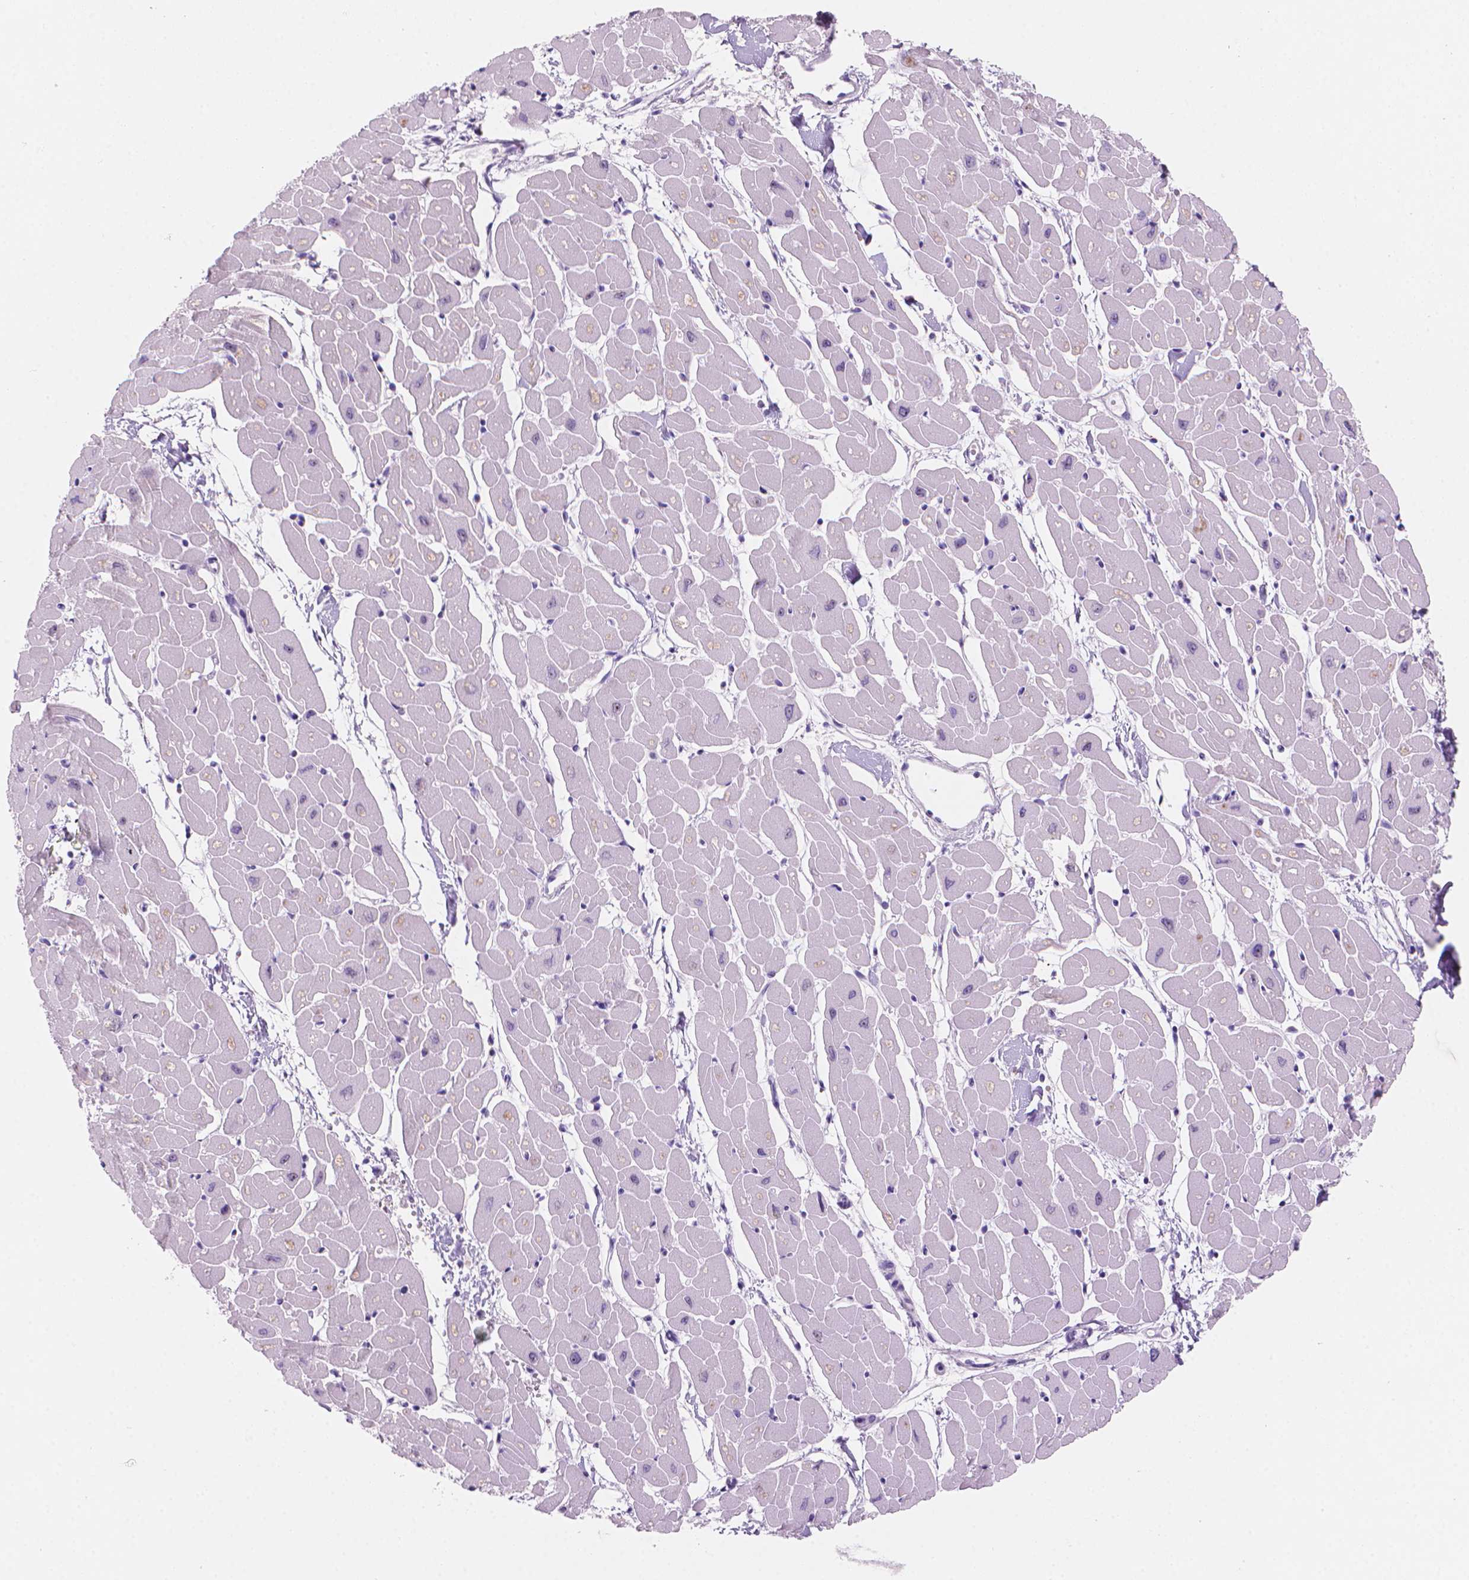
{"staining": {"intensity": "negative", "quantity": "none", "location": "none"}, "tissue": "heart muscle", "cell_type": "Cardiomyocytes", "image_type": "normal", "snomed": [{"axis": "morphology", "description": "Normal tissue, NOS"}, {"axis": "topography", "description": "Heart"}], "caption": "Protein analysis of benign heart muscle demonstrates no significant staining in cardiomyocytes. Nuclei are stained in blue.", "gene": "ENSG00000187186", "patient": {"sex": "male", "age": 57}}